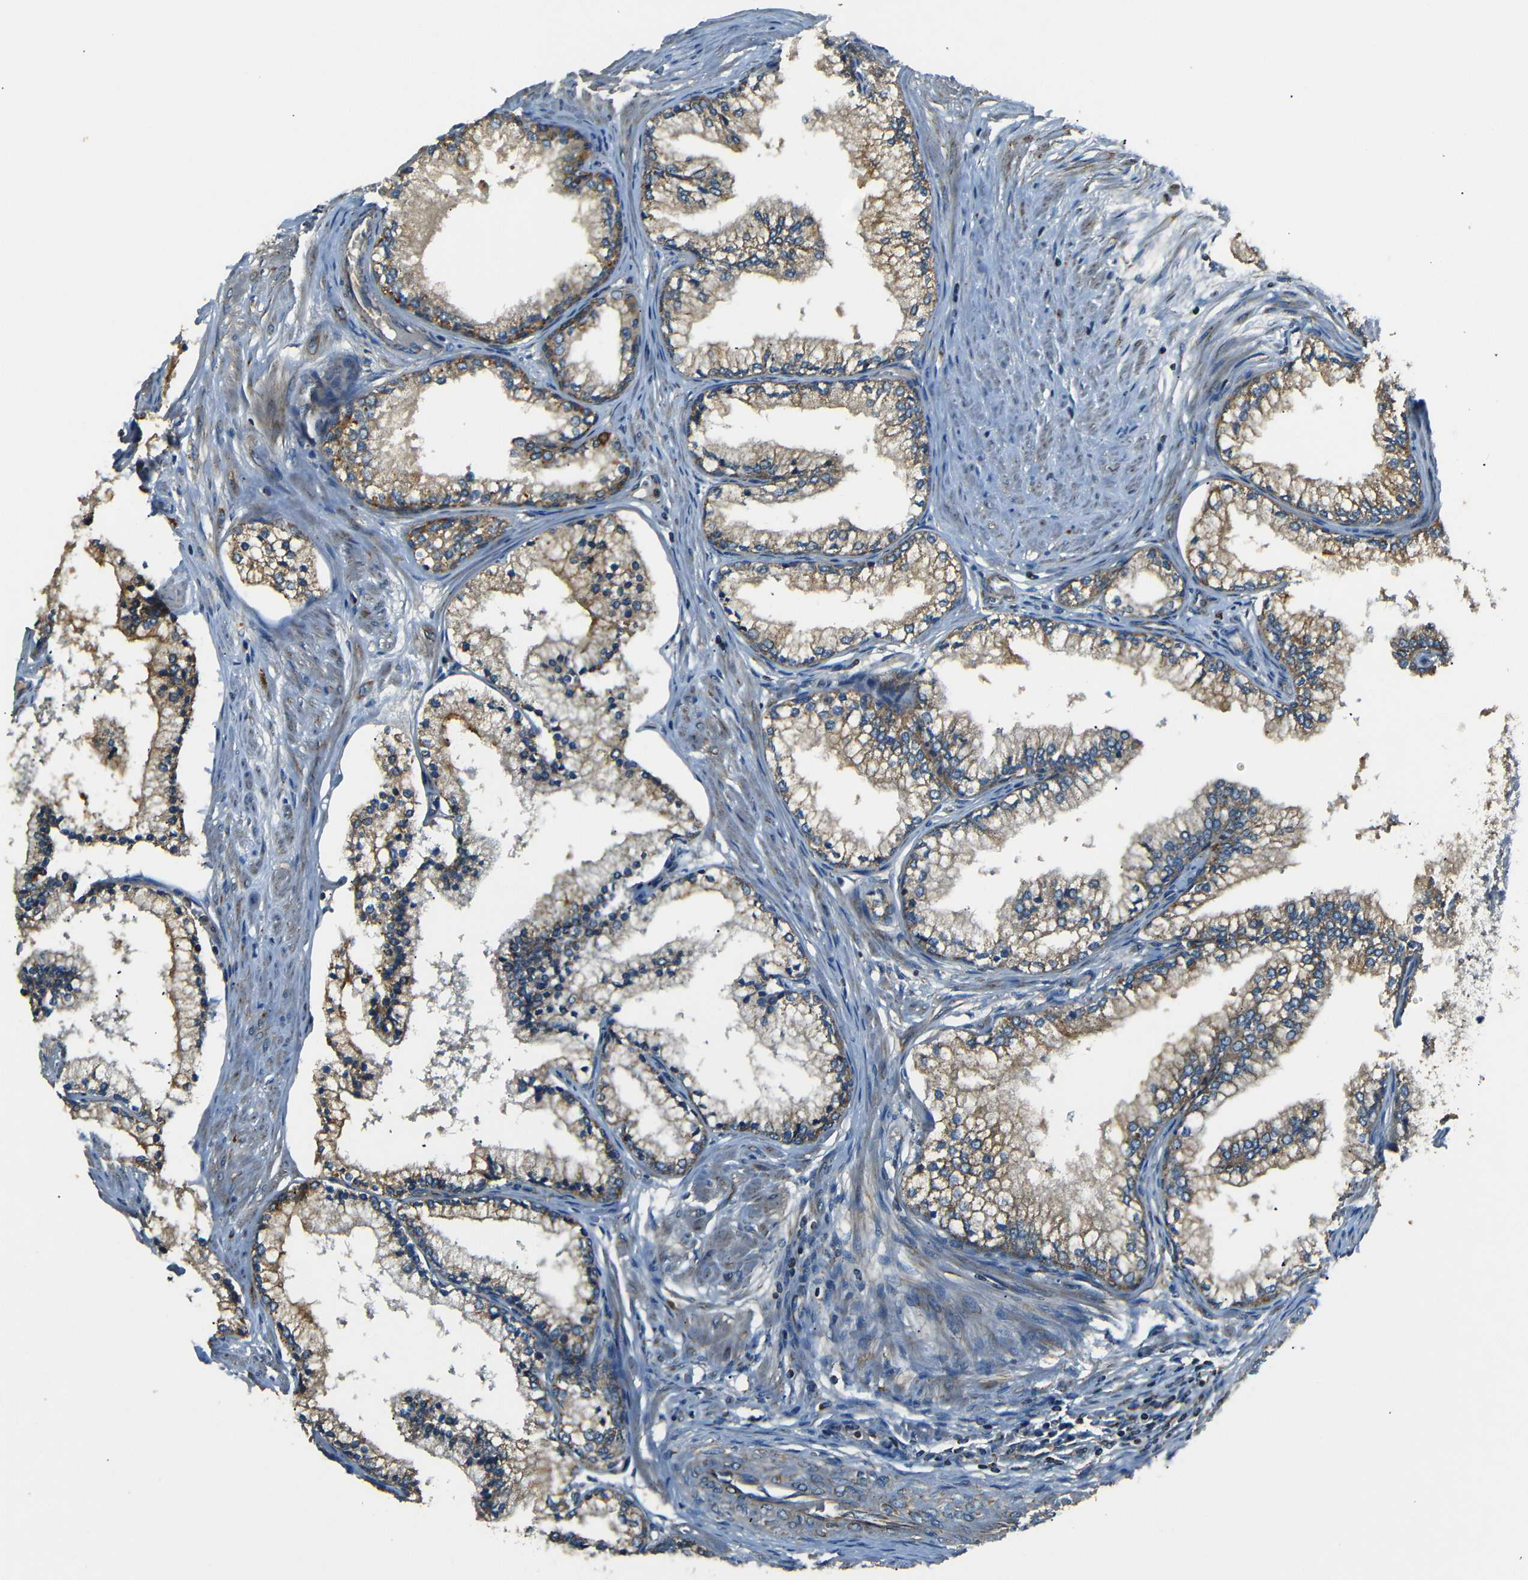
{"staining": {"intensity": "moderate", "quantity": ">75%", "location": "cytoplasmic/membranous"}, "tissue": "prostate cancer", "cell_type": "Tumor cells", "image_type": "cancer", "snomed": [{"axis": "morphology", "description": "Adenocarcinoma, Low grade"}, {"axis": "topography", "description": "Prostate"}], "caption": "Human prostate cancer stained with a protein marker reveals moderate staining in tumor cells.", "gene": "NETO2", "patient": {"sex": "male", "age": 71}}